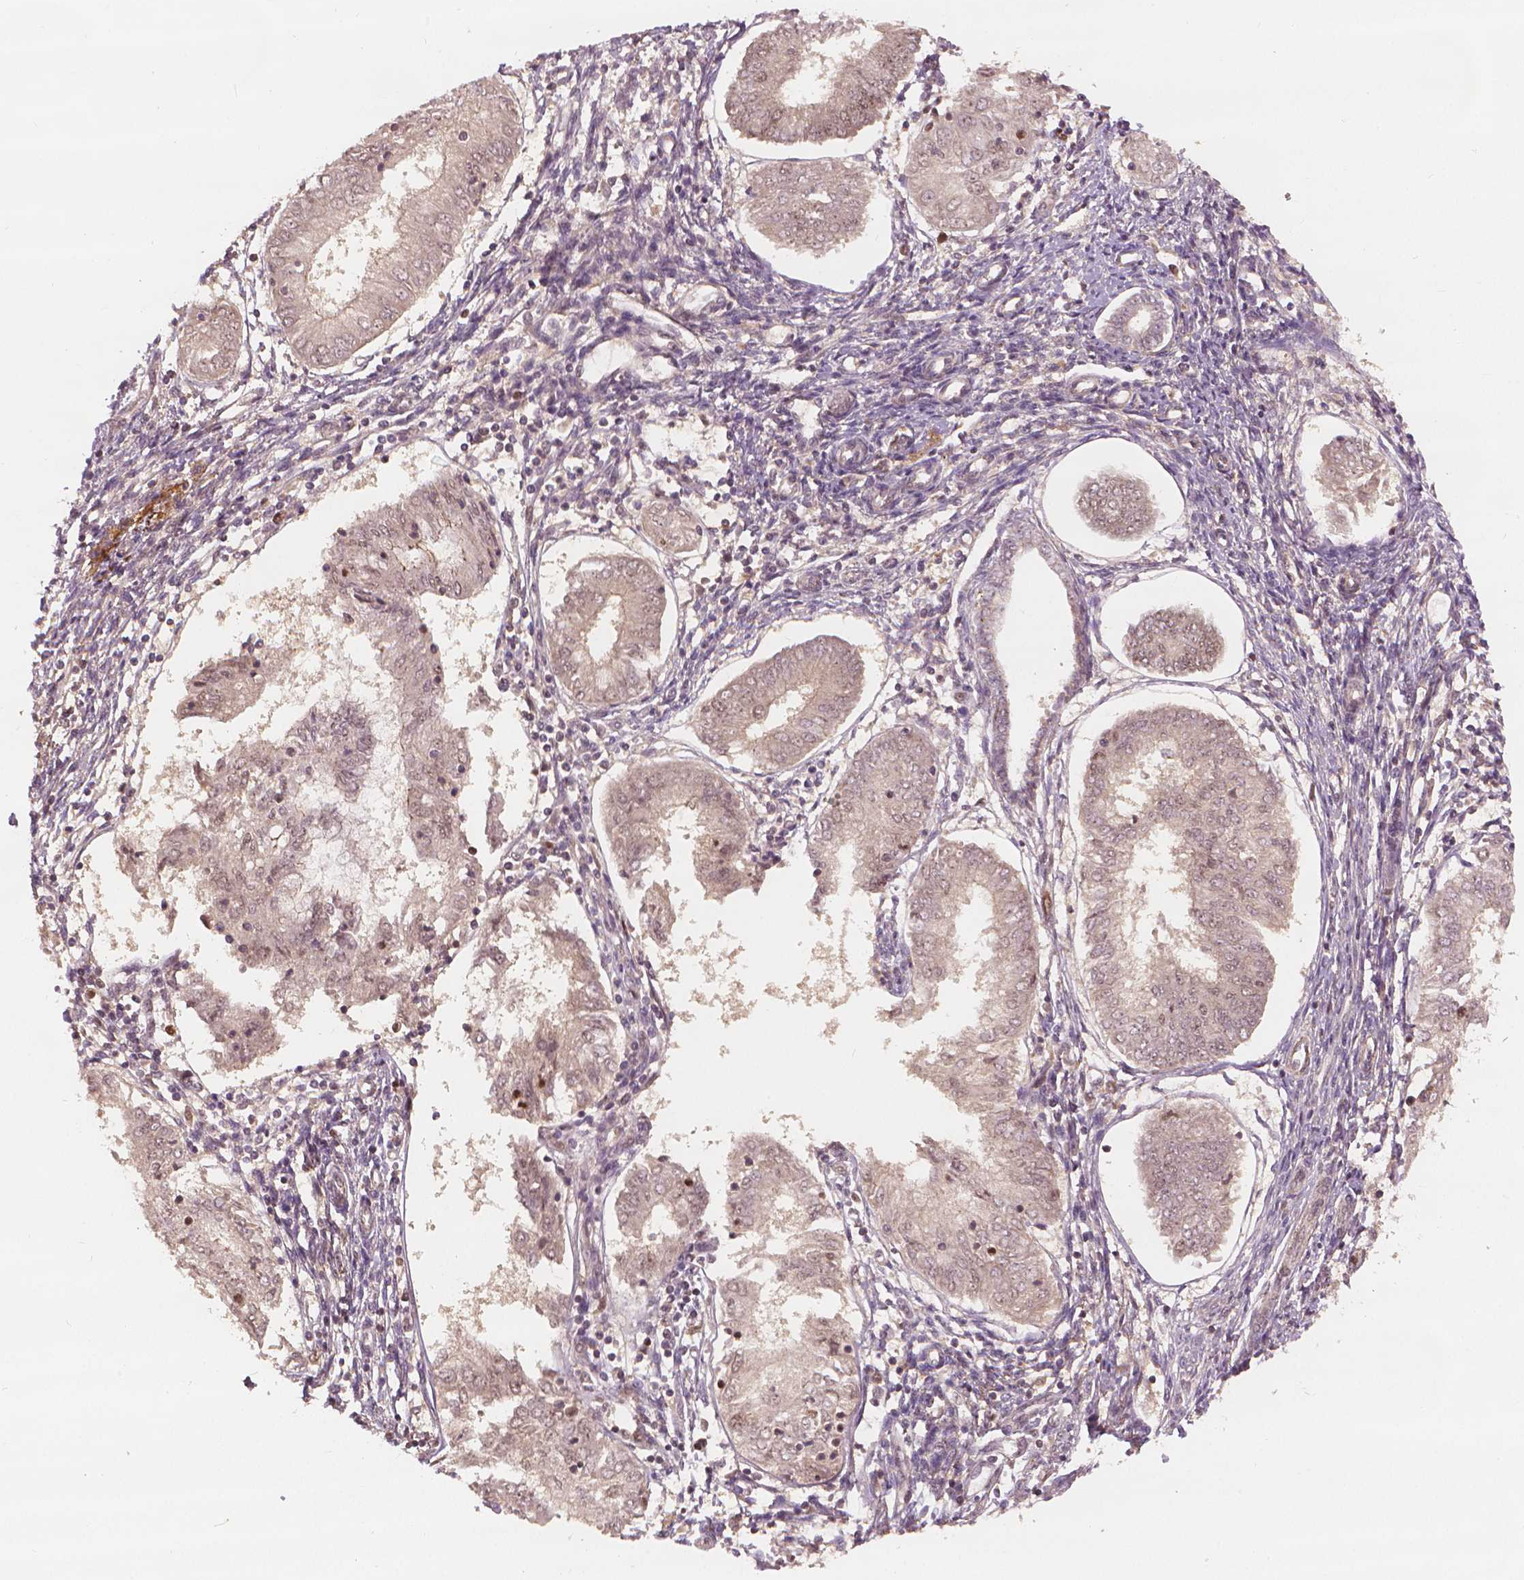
{"staining": {"intensity": "negative", "quantity": "none", "location": "none"}, "tissue": "endometrial cancer", "cell_type": "Tumor cells", "image_type": "cancer", "snomed": [{"axis": "morphology", "description": "Adenocarcinoma, NOS"}, {"axis": "topography", "description": "Endometrium"}], "caption": "This is an immunohistochemistry image of human endometrial cancer. There is no positivity in tumor cells.", "gene": "NSD2", "patient": {"sex": "female", "age": 68}}